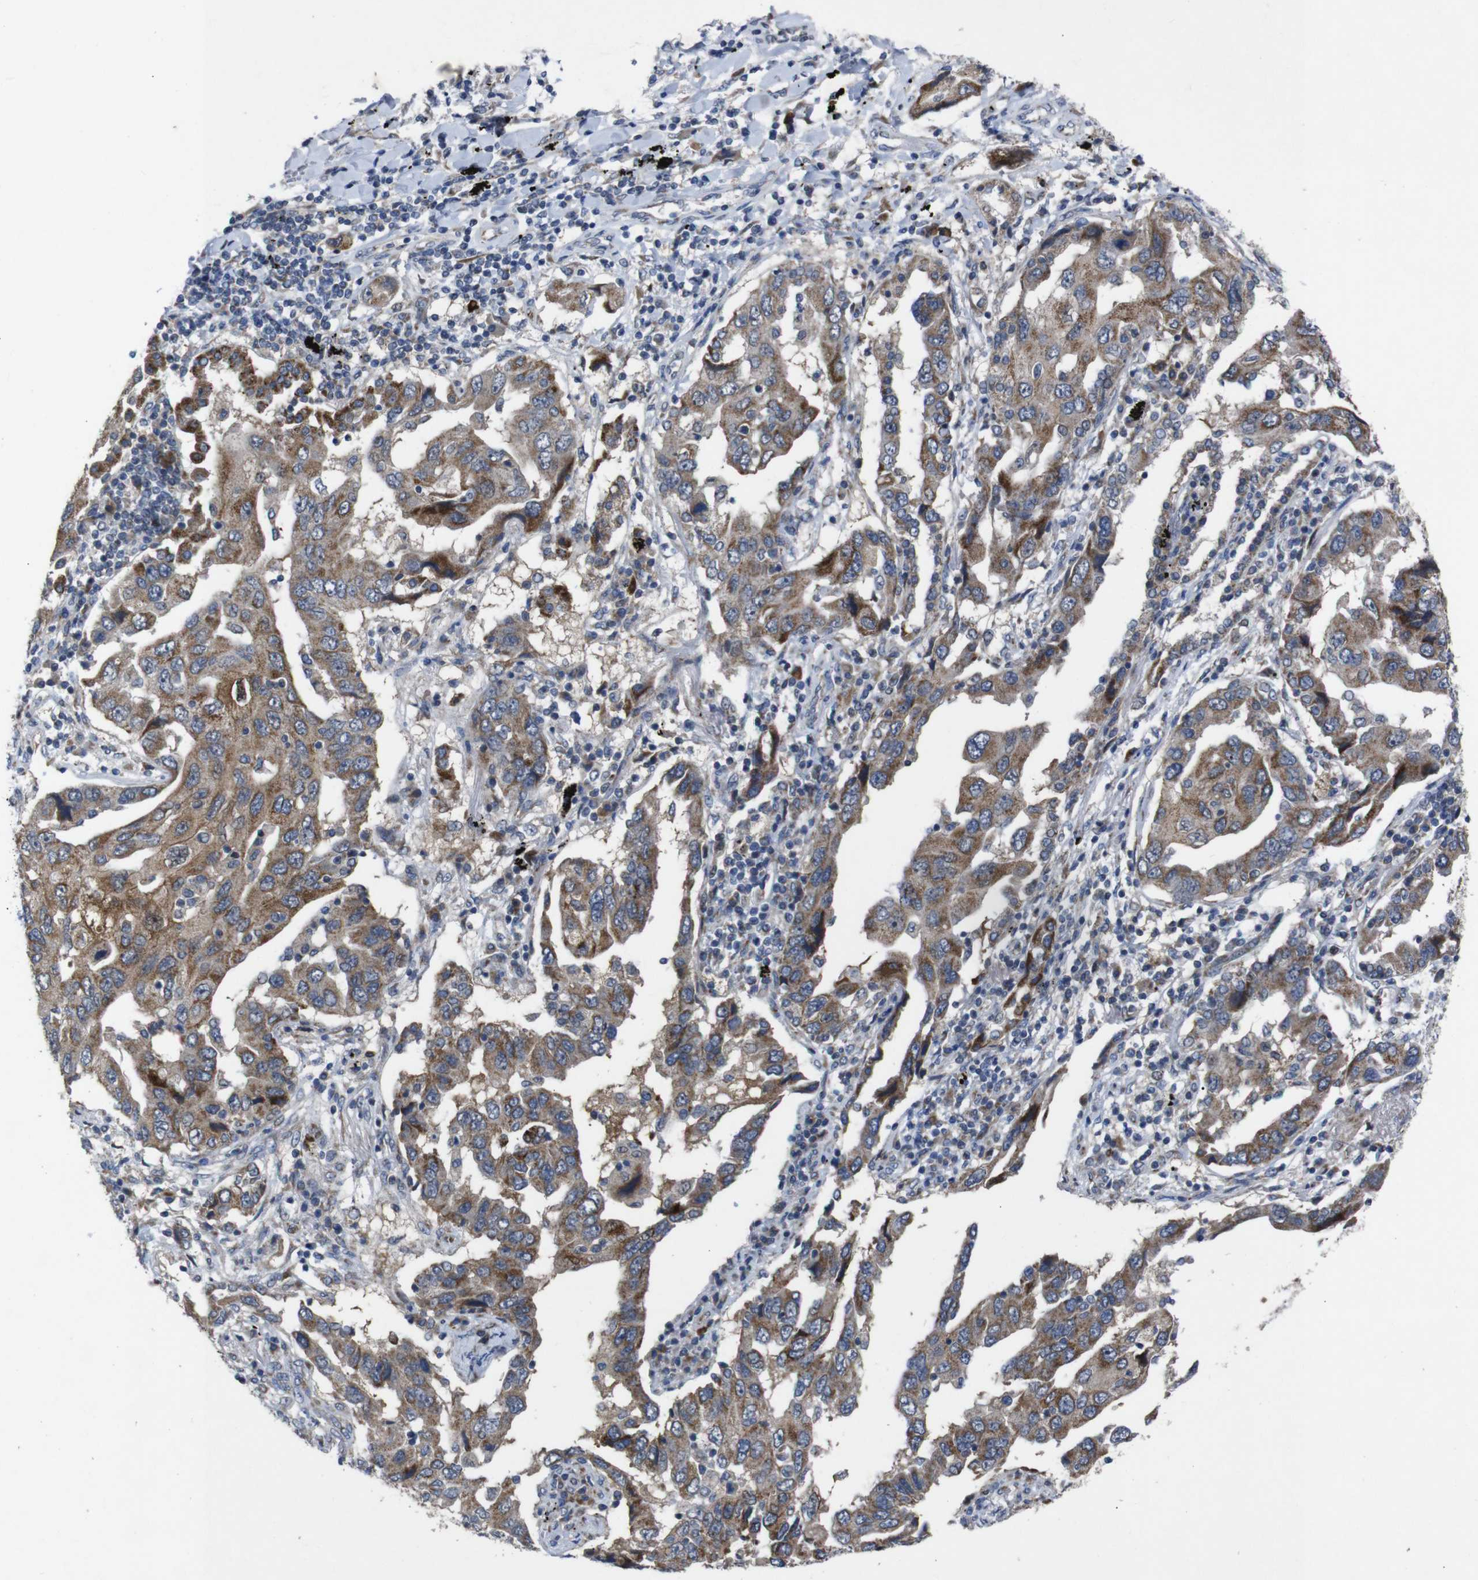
{"staining": {"intensity": "moderate", "quantity": ">75%", "location": "cytoplasmic/membranous"}, "tissue": "lung cancer", "cell_type": "Tumor cells", "image_type": "cancer", "snomed": [{"axis": "morphology", "description": "Adenocarcinoma, NOS"}, {"axis": "topography", "description": "Lung"}], "caption": "High-magnification brightfield microscopy of lung cancer stained with DAB (brown) and counterstained with hematoxylin (blue). tumor cells exhibit moderate cytoplasmic/membranous positivity is present in approximately>75% of cells.", "gene": "CHST10", "patient": {"sex": "female", "age": 65}}